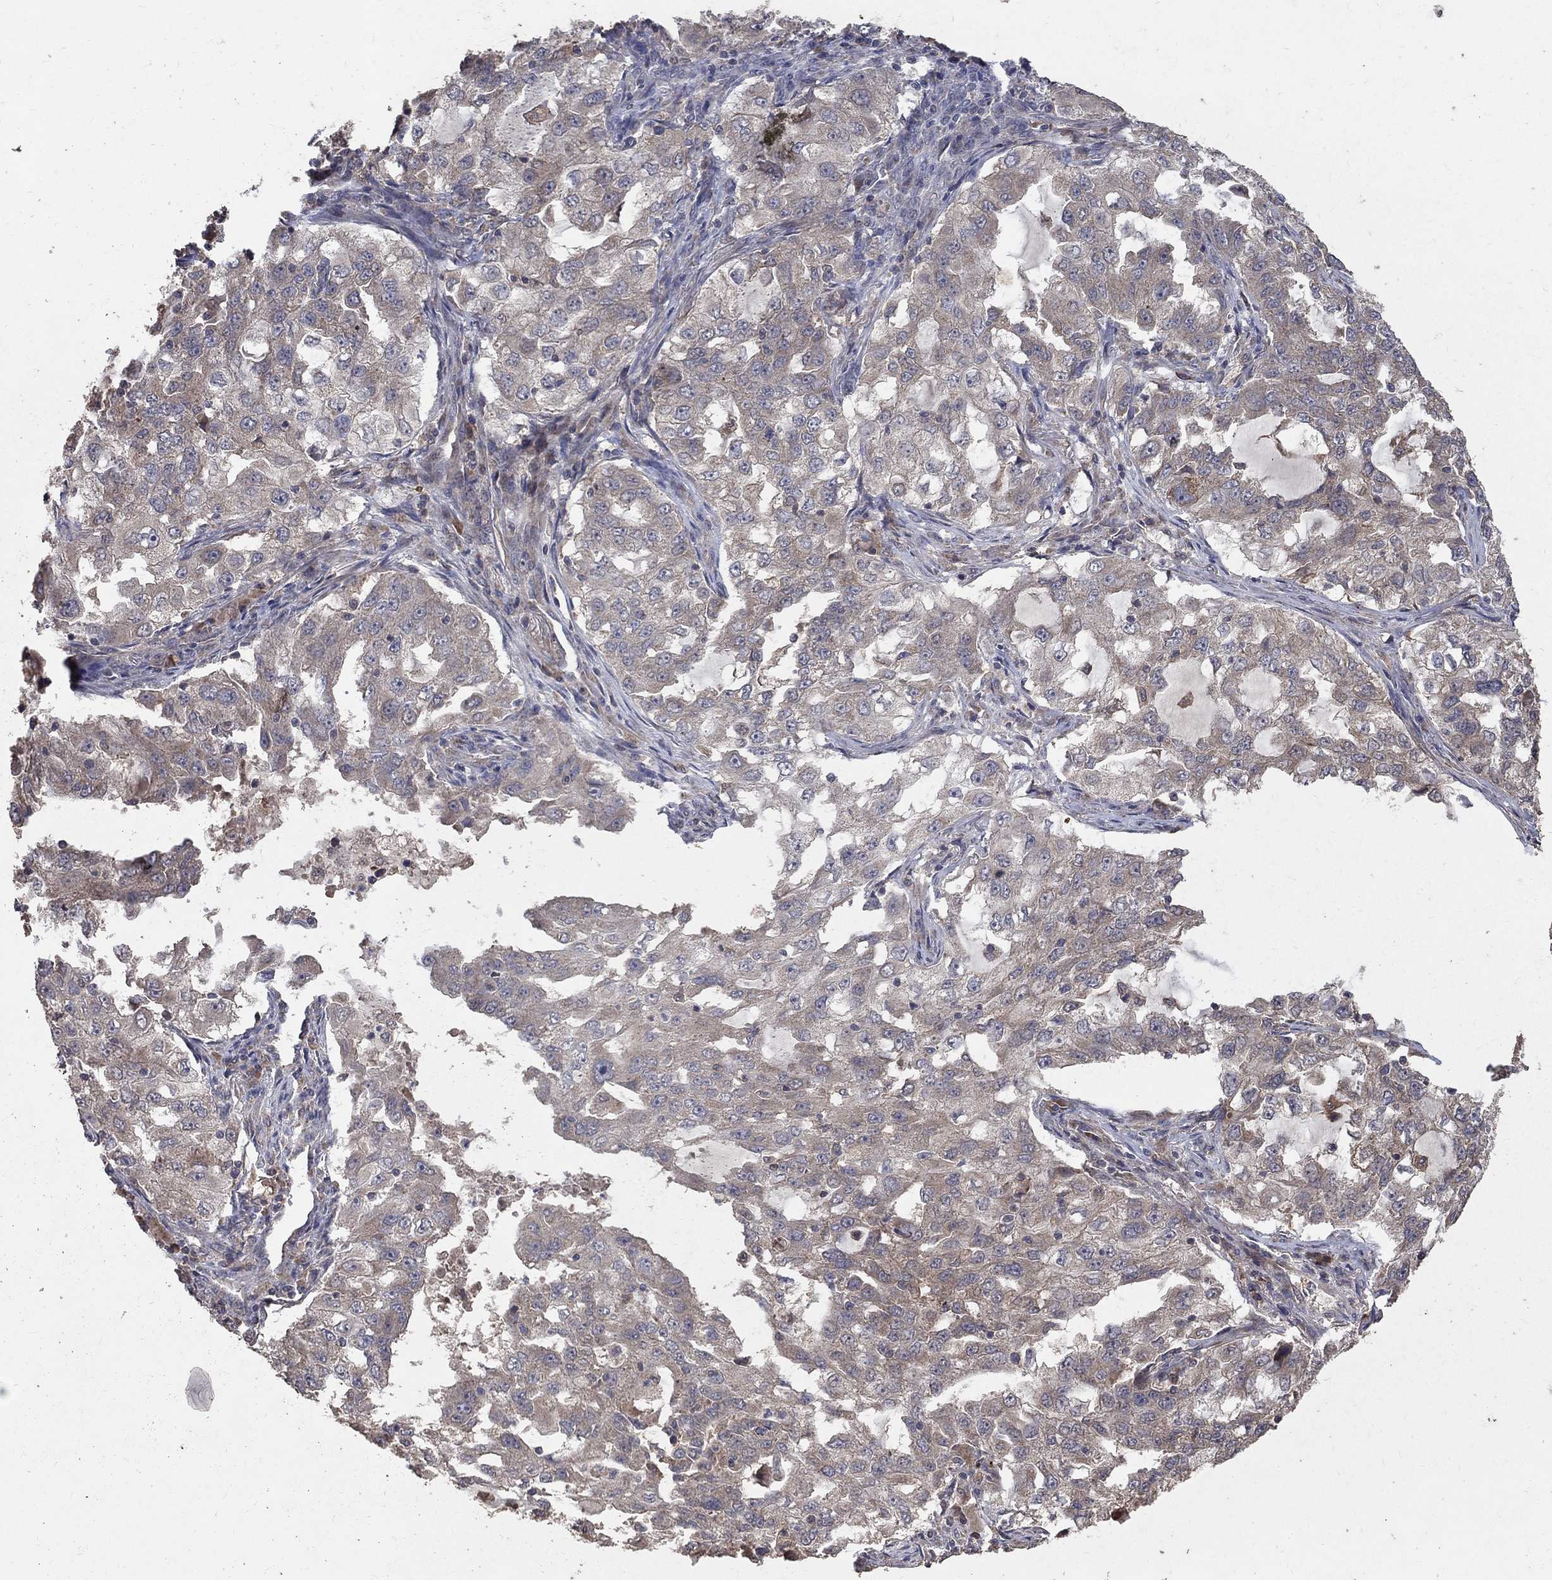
{"staining": {"intensity": "weak", "quantity": "25%-75%", "location": "cytoplasmic/membranous"}, "tissue": "lung cancer", "cell_type": "Tumor cells", "image_type": "cancer", "snomed": [{"axis": "morphology", "description": "Adenocarcinoma, NOS"}, {"axis": "topography", "description": "Lung"}], "caption": "The immunohistochemical stain shows weak cytoplasmic/membranous staining in tumor cells of adenocarcinoma (lung) tissue. Using DAB (brown) and hematoxylin (blue) stains, captured at high magnification using brightfield microscopy.", "gene": "C17orf75", "patient": {"sex": "female", "age": 61}}